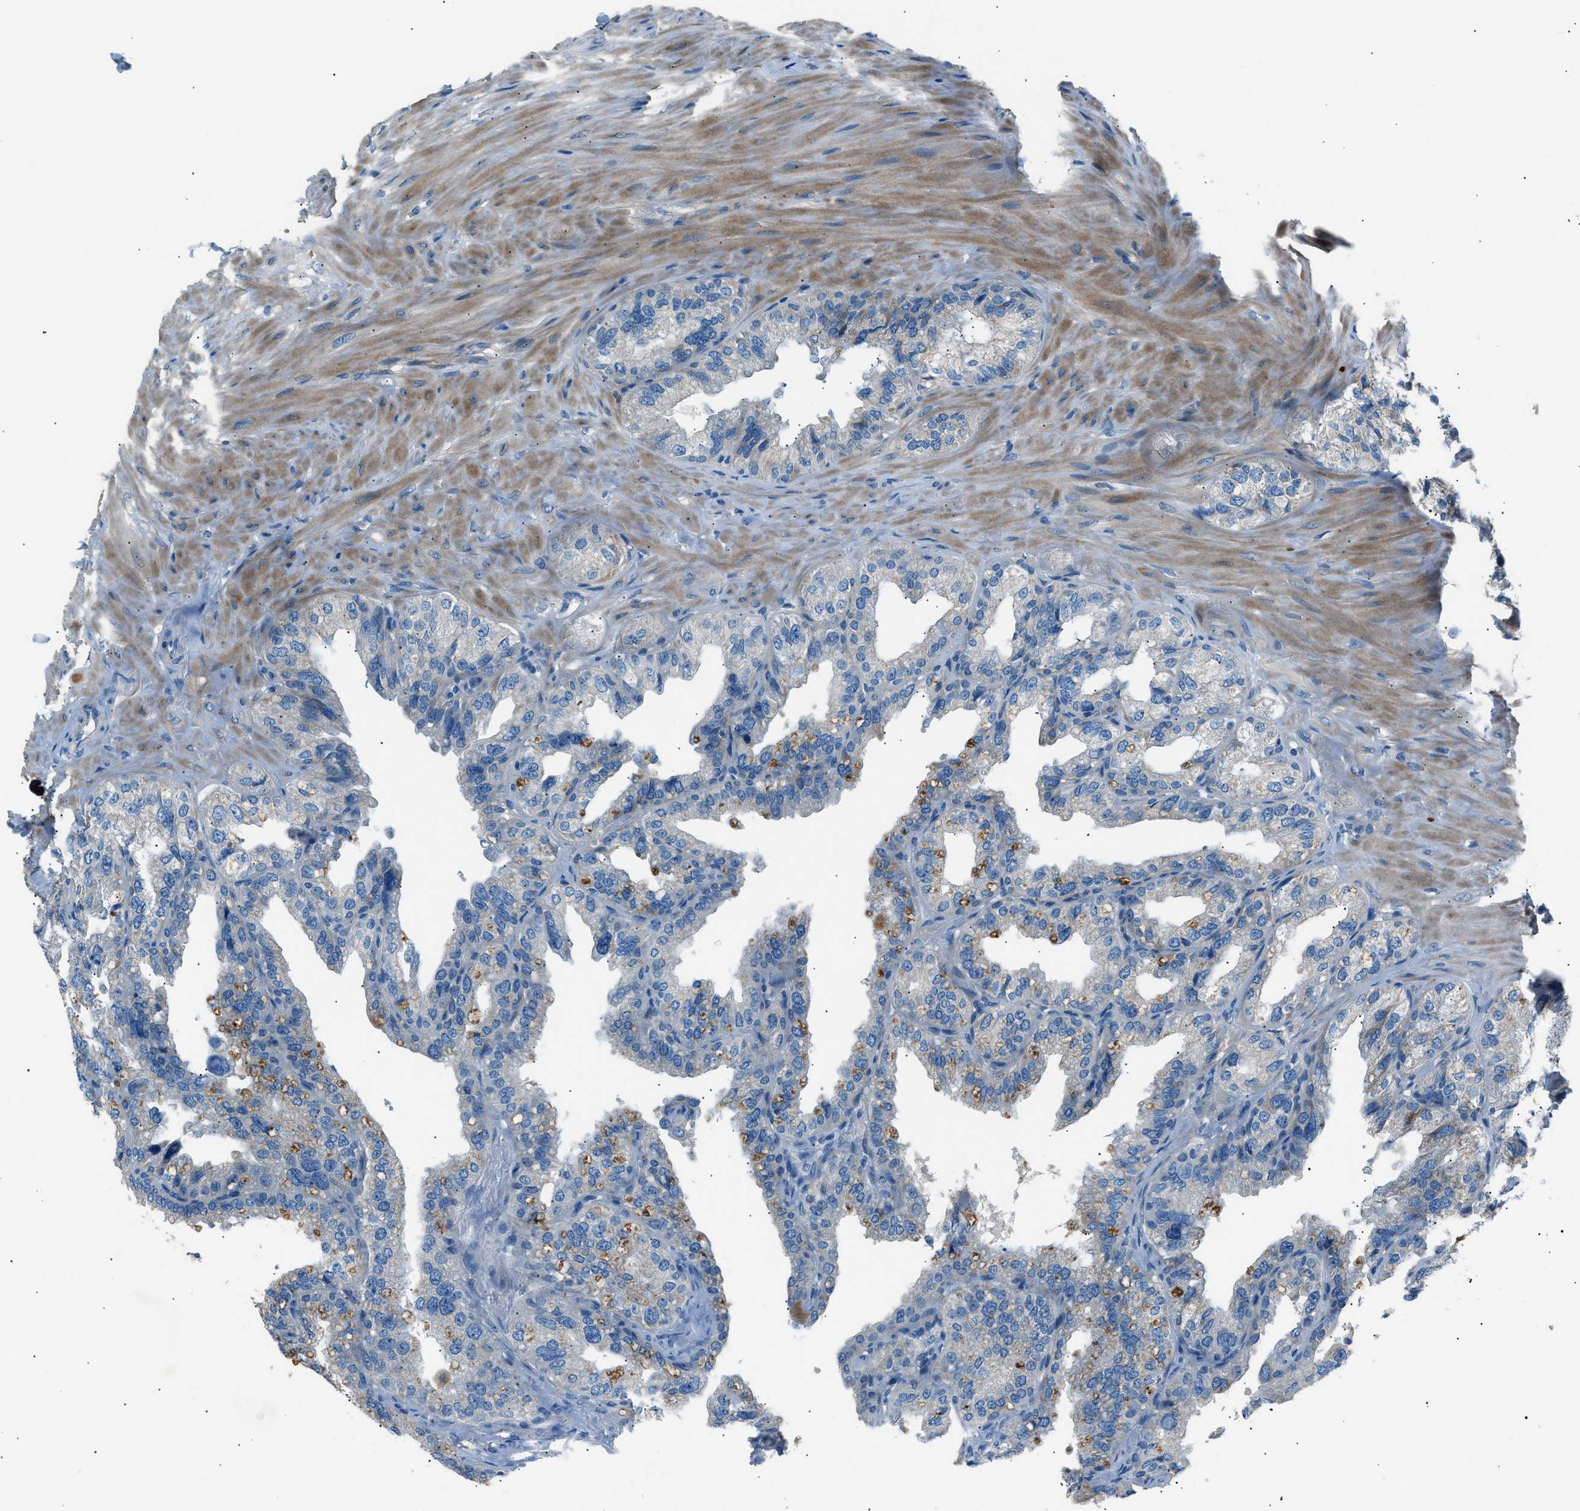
{"staining": {"intensity": "moderate", "quantity": "<25%", "location": "cytoplasmic/membranous"}, "tissue": "seminal vesicle", "cell_type": "Glandular cells", "image_type": "normal", "snomed": [{"axis": "morphology", "description": "Normal tissue, NOS"}, {"axis": "topography", "description": "Seminal veicle"}], "caption": "This micrograph exhibits IHC staining of normal human seminal vesicle, with low moderate cytoplasmic/membranous staining in approximately <25% of glandular cells.", "gene": "LRRC37B", "patient": {"sex": "male", "age": 68}}